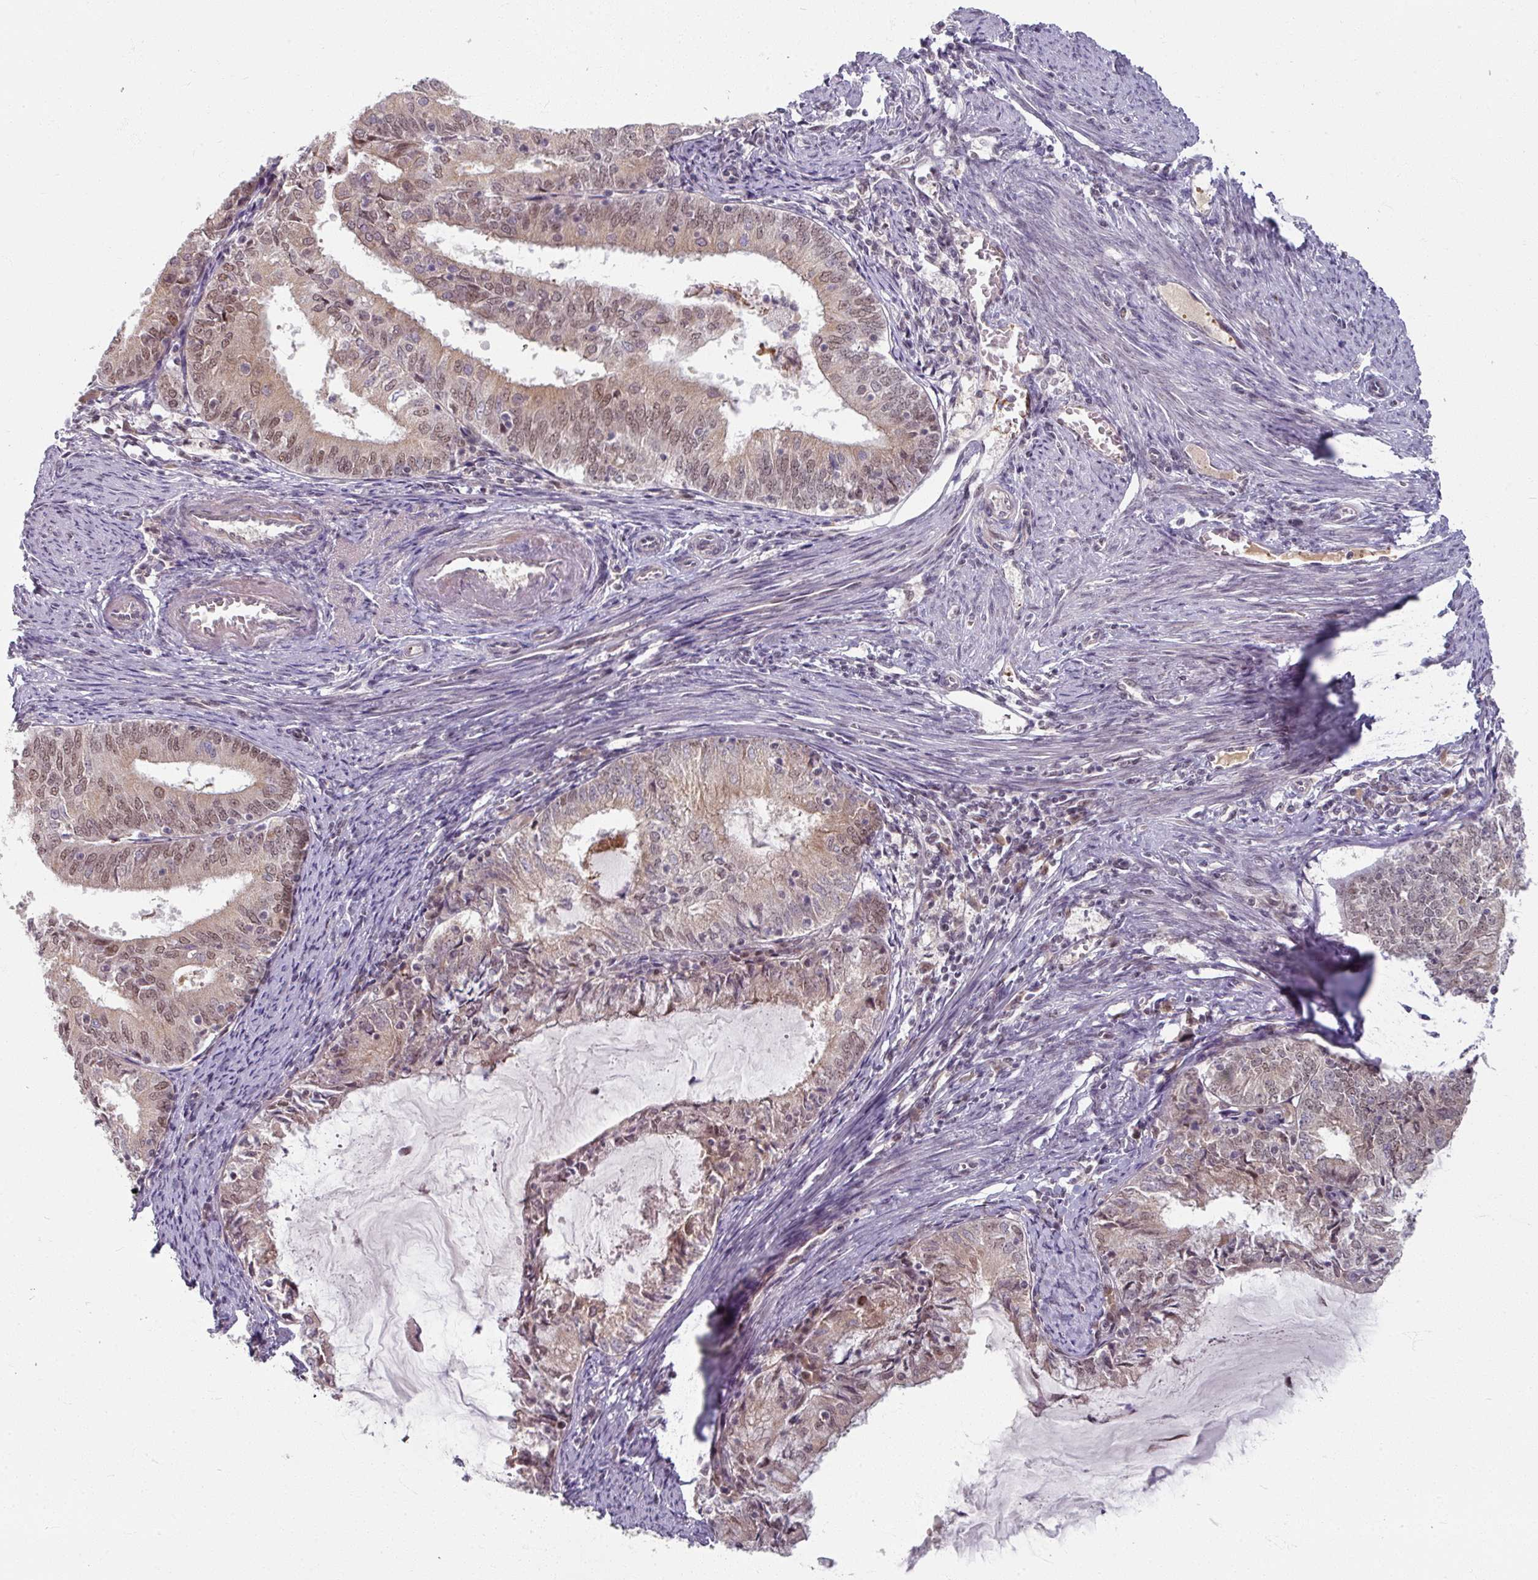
{"staining": {"intensity": "weak", "quantity": ">75%", "location": "cytoplasmic/membranous,nuclear"}, "tissue": "endometrial cancer", "cell_type": "Tumor cells", "image_type": "cancer", "snomed": [{"axis": "morphology", "description": "Adenocarcinoma, NOS"}, {"axis": "topography", "description": "Endometrium"}], "caption": "This is an image of IHC staining of endometrial cancer, which shows weak positivity in the cytoplasmic/membranous and nuclear of tumor cells.", "gene": "KLC3", "patient": {"sex": "female", "age": 57}}